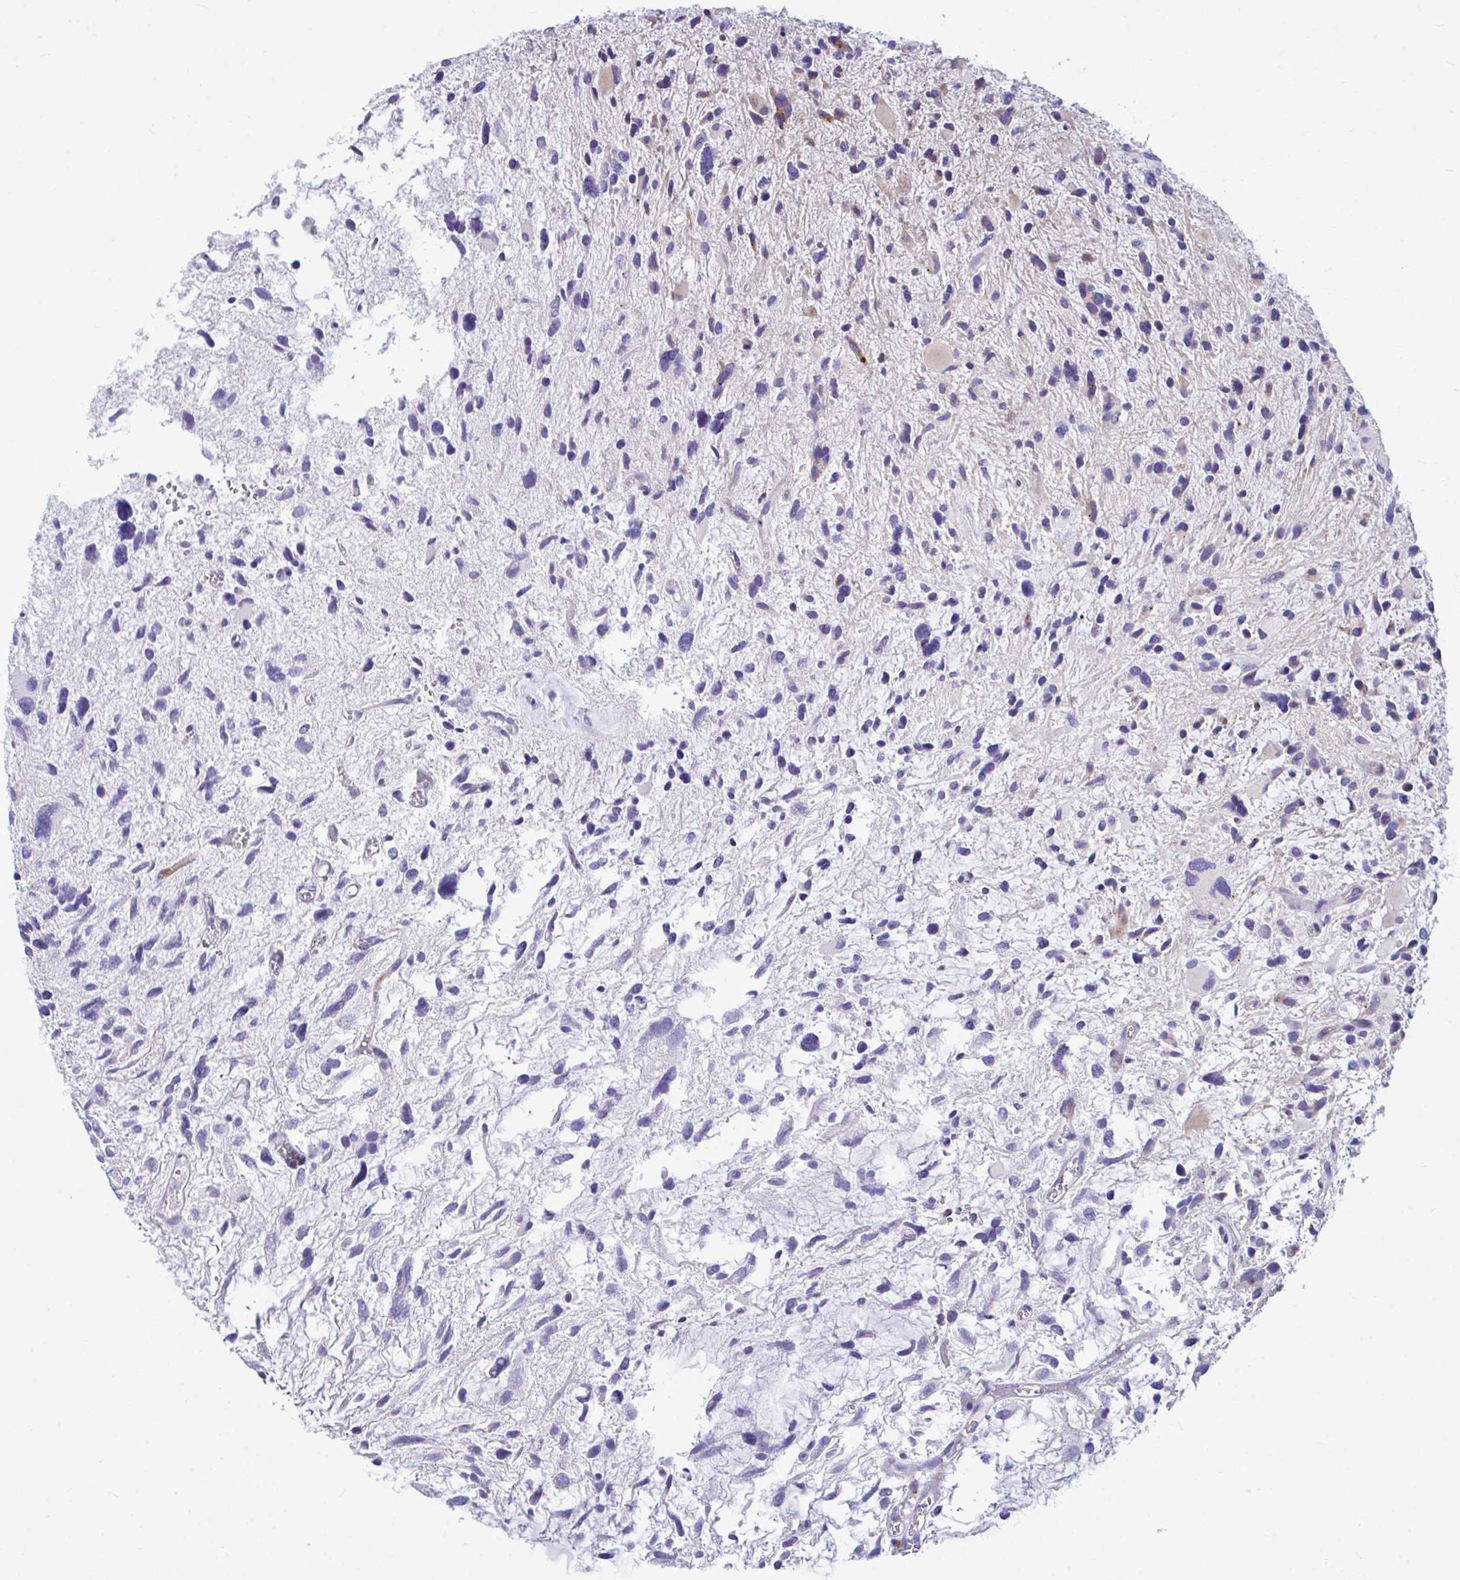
{"staining": {"intensity": "negative", "quantity": "none", "location": "none"}, "tissue": "glioma", "cell_type": "Tumor cells", "image_type": "cancer", "snomed": [{"axis": "morphology", "description": "Glioma, malignant, High grade"}, {"axis": "topography", "description": "Brain"}], "caption": "An IHC photomicrograph of glioma is shown. There is no staining in tumor cells of glioma.", "gene": "MRPS16", "patient": {"sex": "female", "age": 11}}